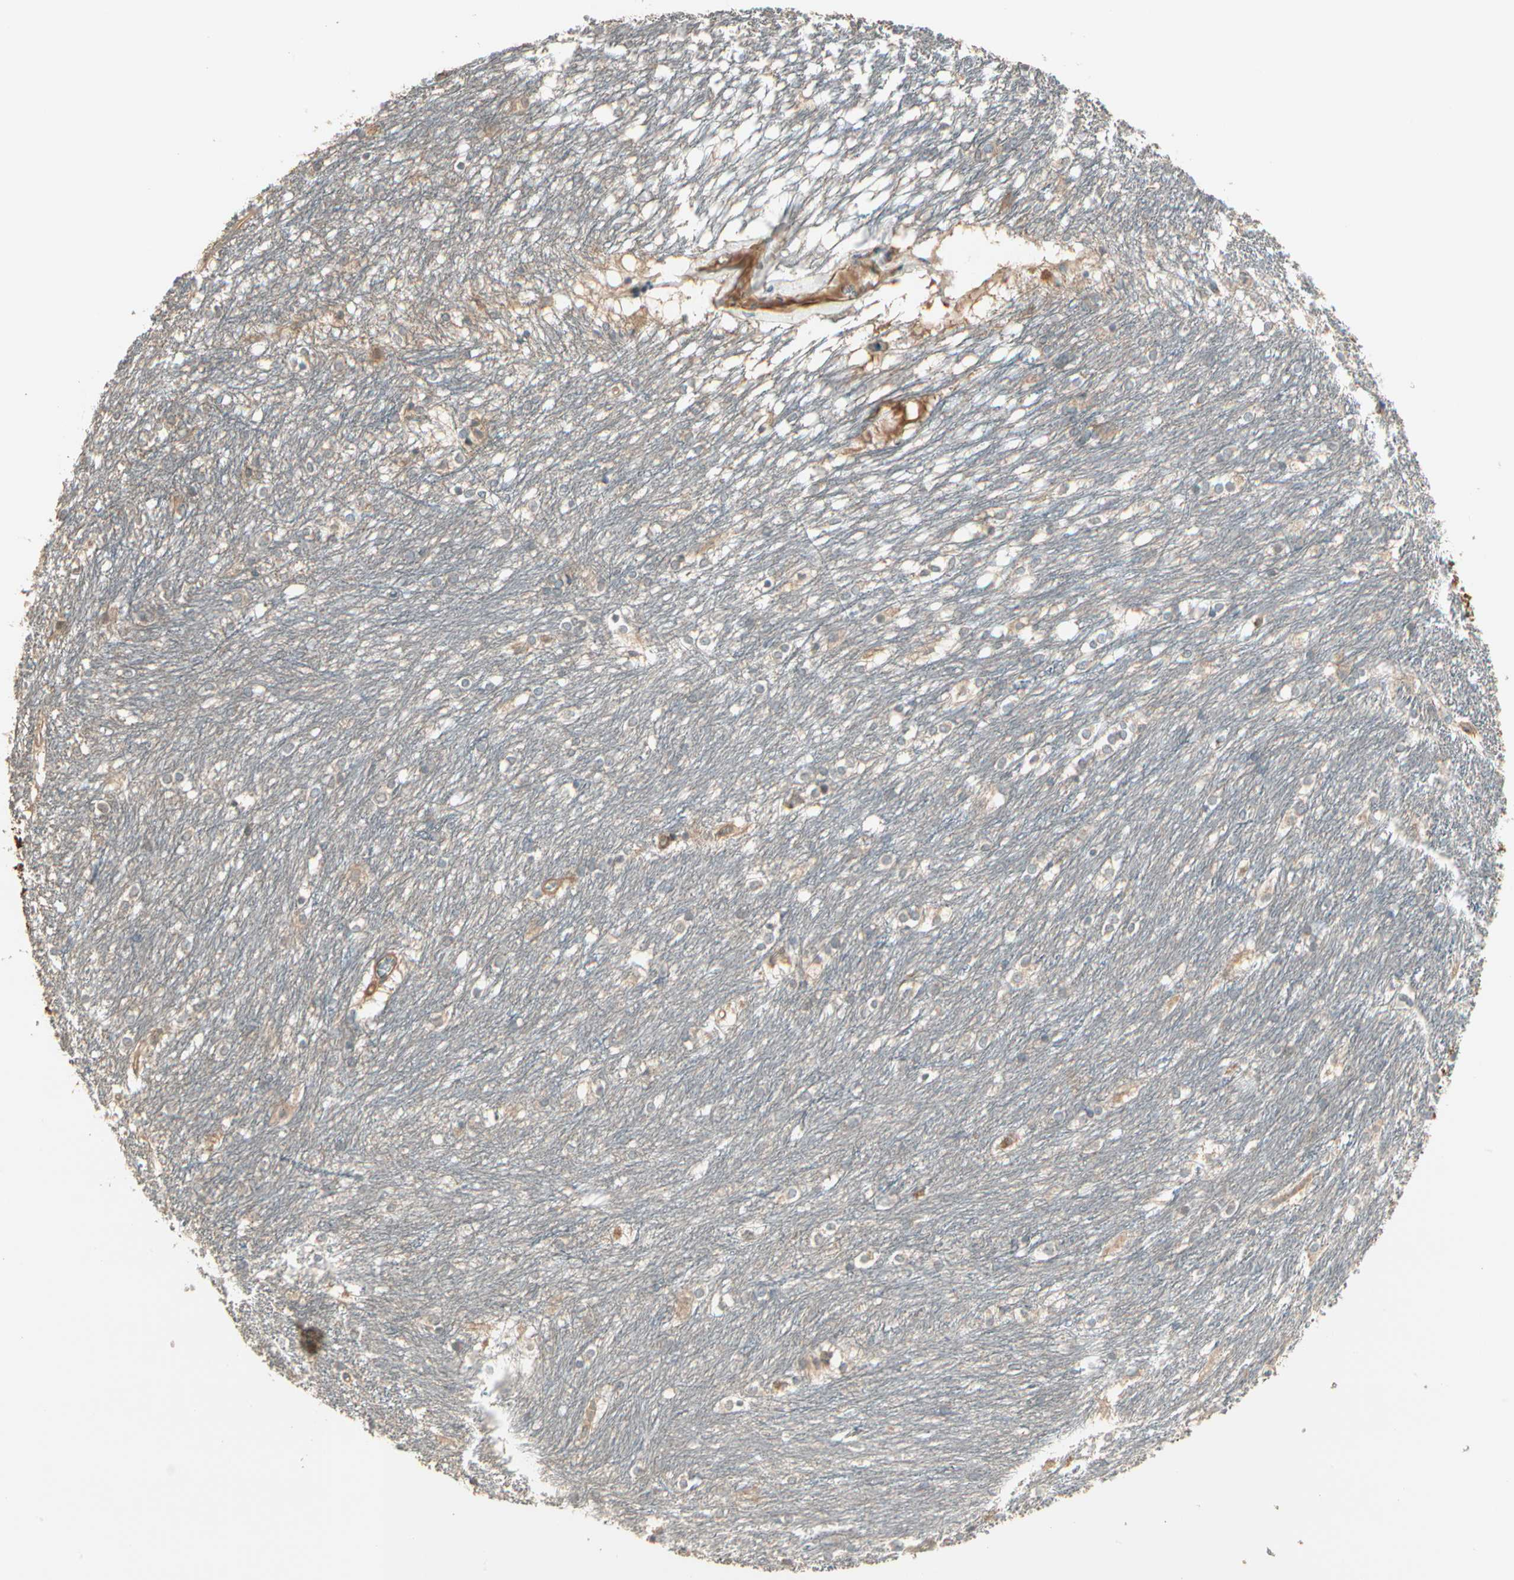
{"staining": {"intensity": "moderate", "quantity": "<25%", "location": "cytoplasmic/membranous"}, "tissue": "caudate", "cell_type": "Glial cells", "image_type": "normal", "snomed": [{"axis": "morphology", "description": "Normal tissue, NOS"}, {"axis": "topography", "description": "Lateral ventricle wall"}], "caption": "This is a histology image of IHC staining of unremarkable caudate, which shows moderate staining in the cytoplasmic/membranous of glial cells.", "gene": "ACVR1", "patient": {"sex": "female", "age": 19}}